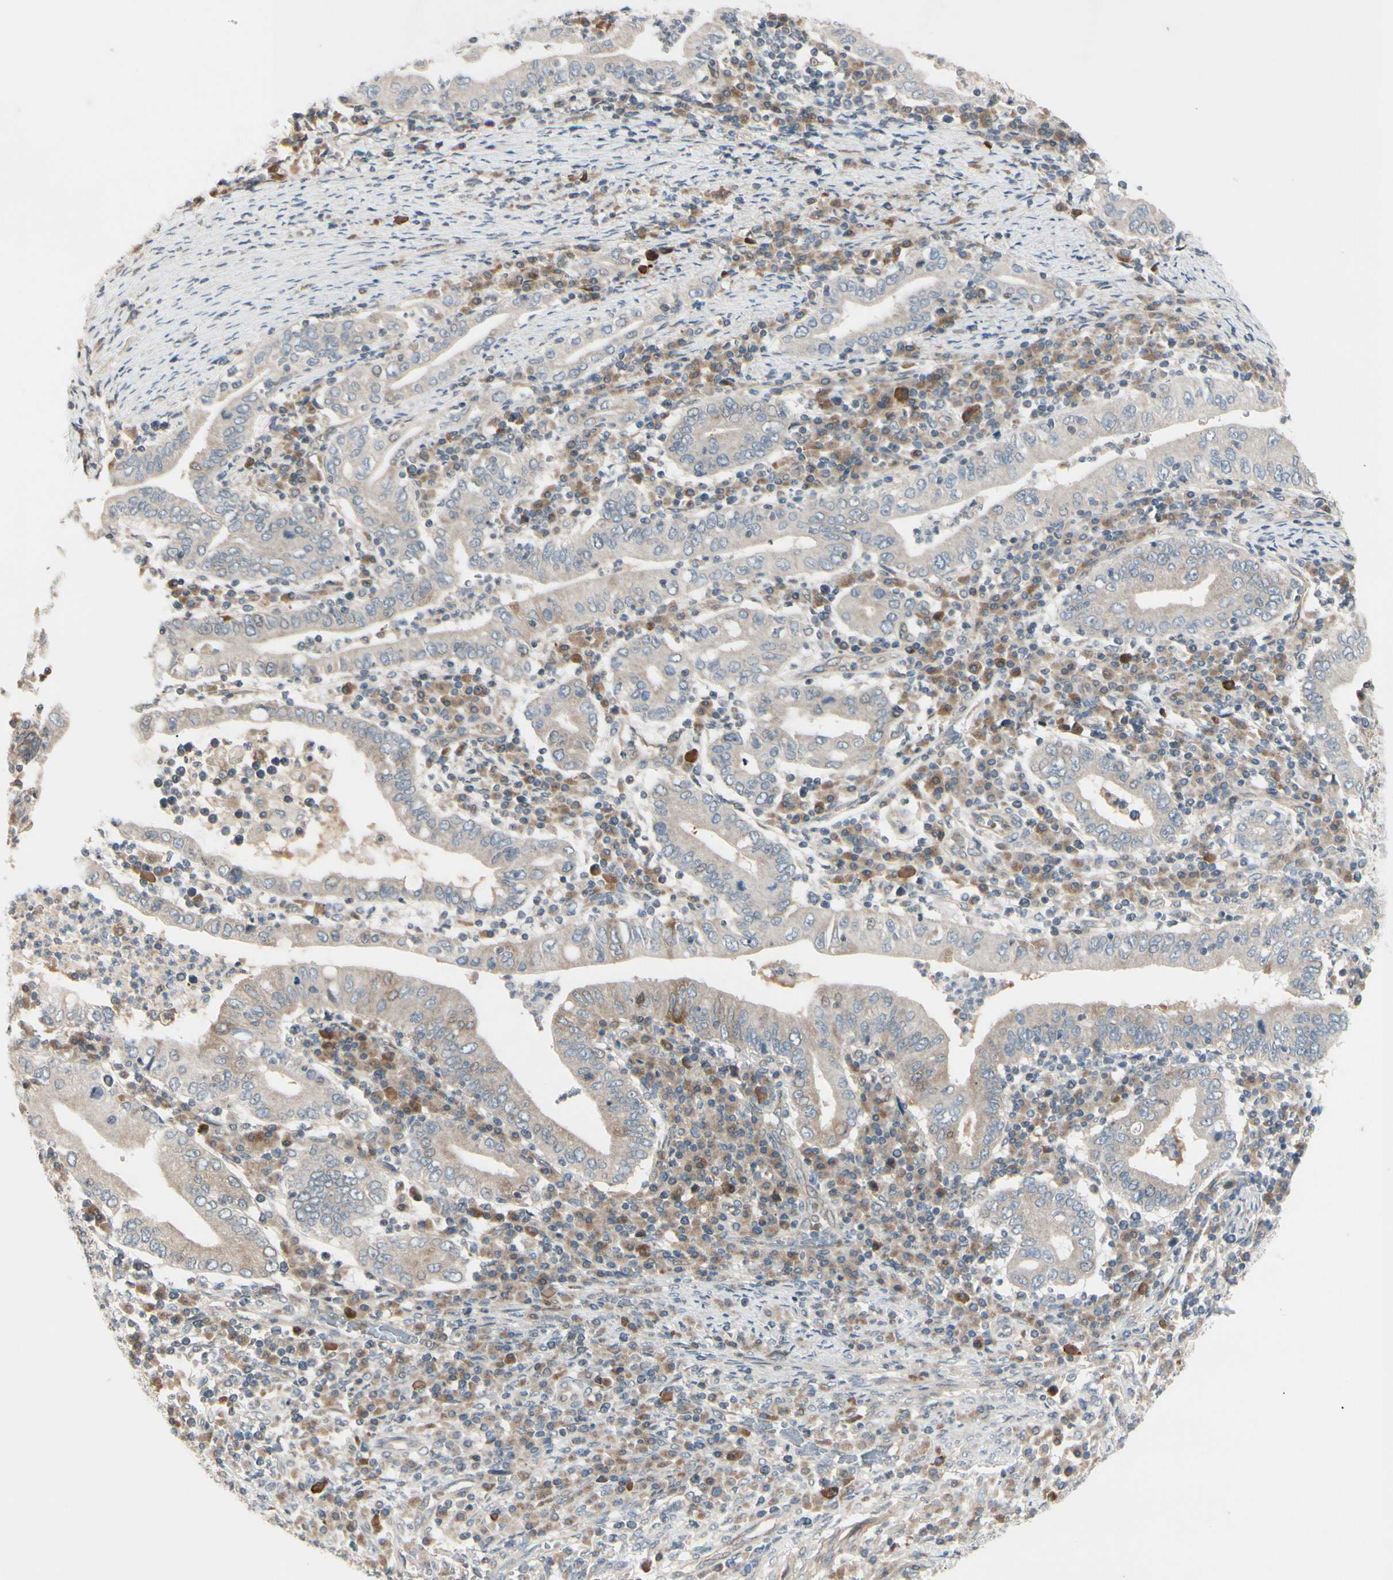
{"staining": {"intensity": "weak", "quantity": ">75%", "location": "cytoplasmic/membranous"}, "tissue": "stomach cancer", "cell_type": "Tumor cells", "image_type": "cancer", "snomed": [{"axis": "morphology", "description": "Normal tissue, NOS"}, {"axis": "morphology", "description": "Adenocarcinoma, NOS"}, {"axis": "topography", "description": "Esophagus"}, {"axis": "topography", "description": "Stomach, upper"}, {"axis": "topography", "description": "Peripheral nerve tissue"}], "caption": "A brown stain shows weak cytoplasmic/membranous expression of a protein in adenocarcinoma (stomach) tumor cells. (Brightfield microscopy of DAB IHC at high magnification).", "gene": "FGF10", "patient": {"sex": "male", "age": 62}}